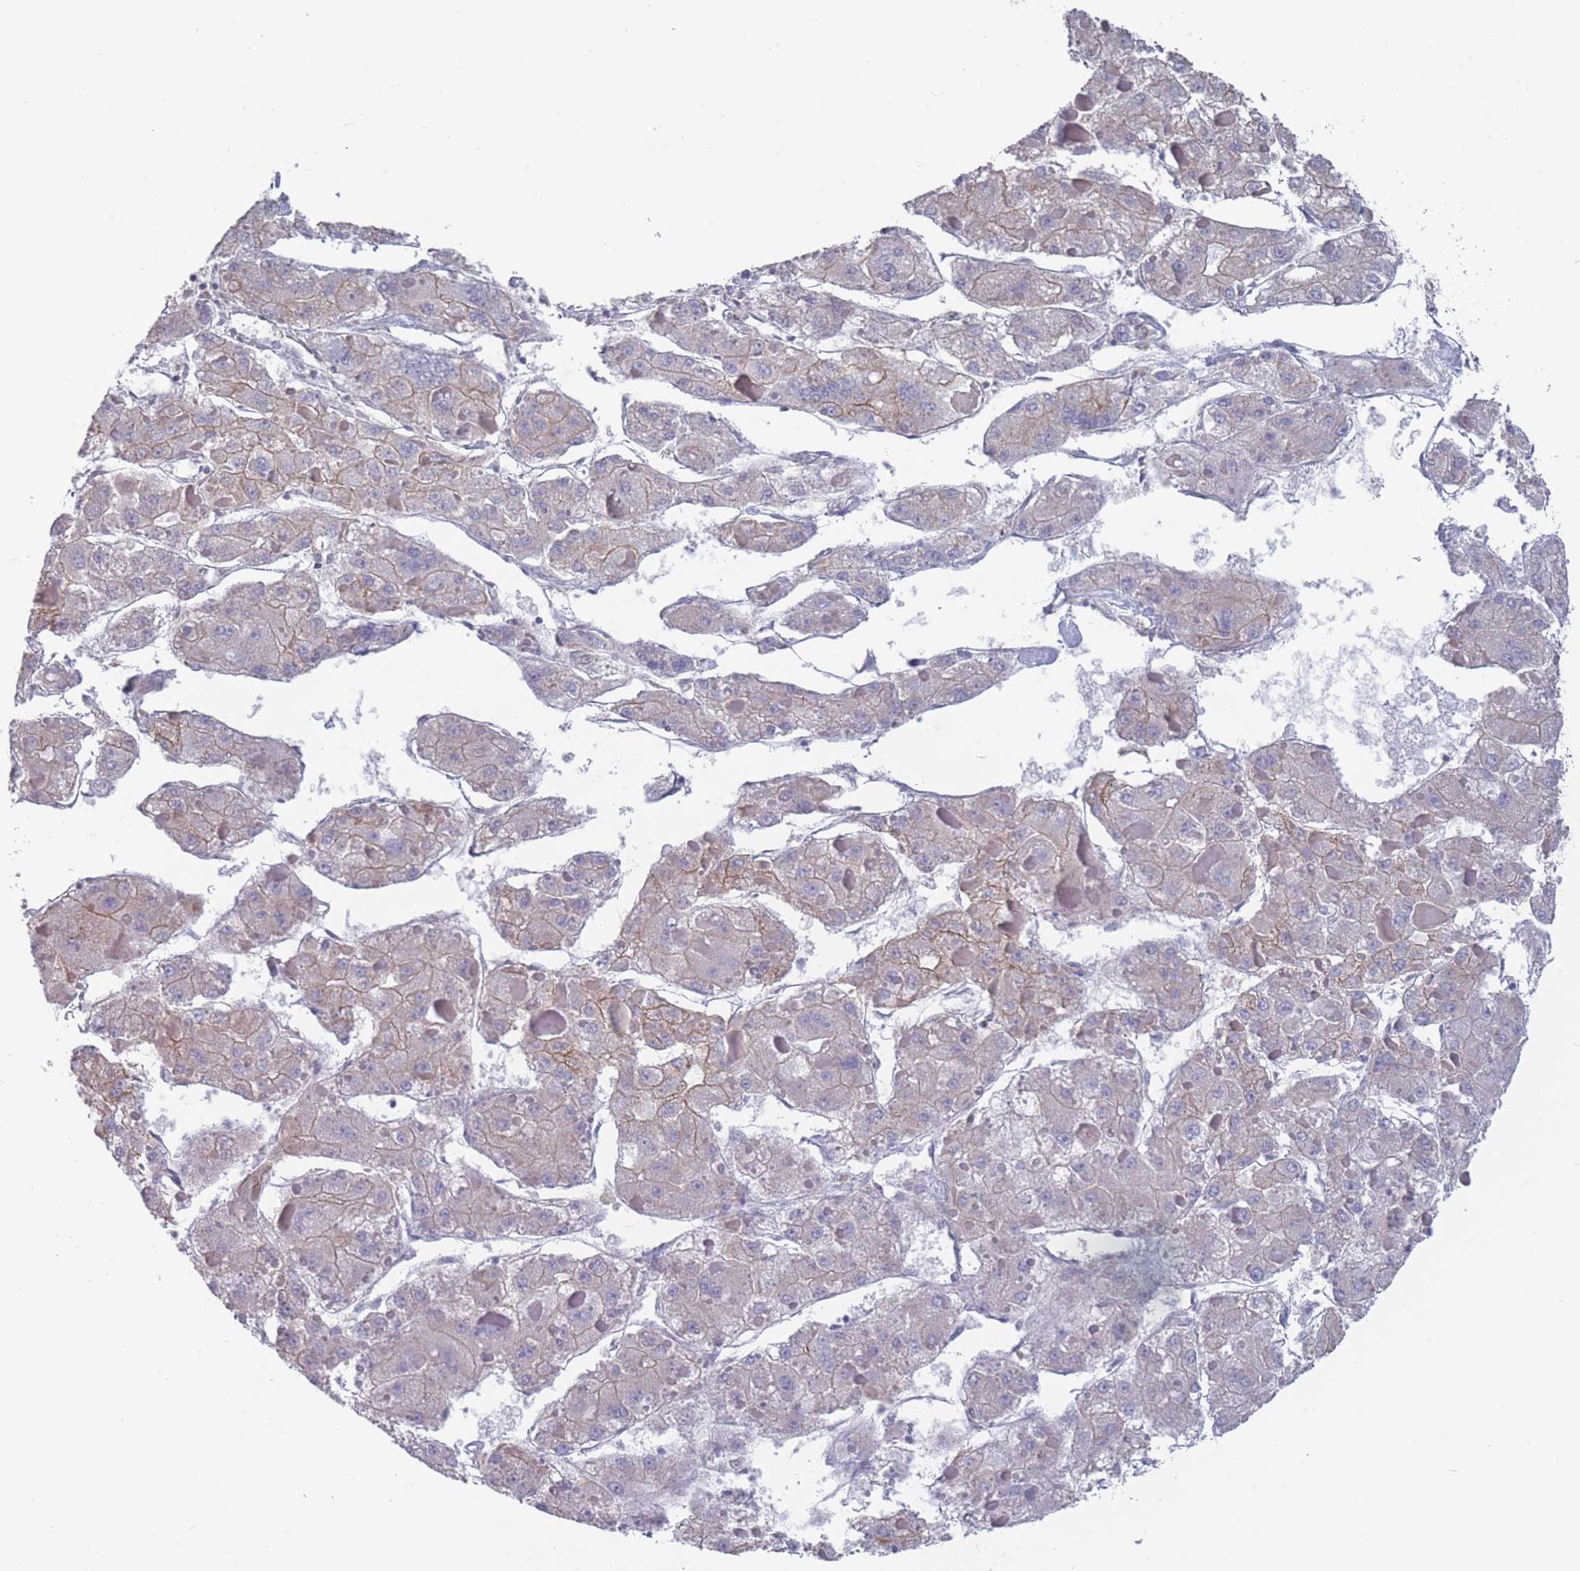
{"staining": {"intensity": "weak", "quantity": "<25%", "location": "cytoplasmic/membranous"}, "tissue": "liver cancer", "cell_type": "Tumor cells", "image_type": "cancer", "snomed": [{"axis": "morphology", "description": "Carcinoma, Hepatocellular, NOS"}, {"axis": "topography", "description": "Liver"}], "caption": "This is a photomicrograph of IHC staining of liver cancer (hepatocellular carcinoma), which shows no staining in tumor cells.", "gene": "SLC1A6", "patient": {"sex": "female", "age": 73}}